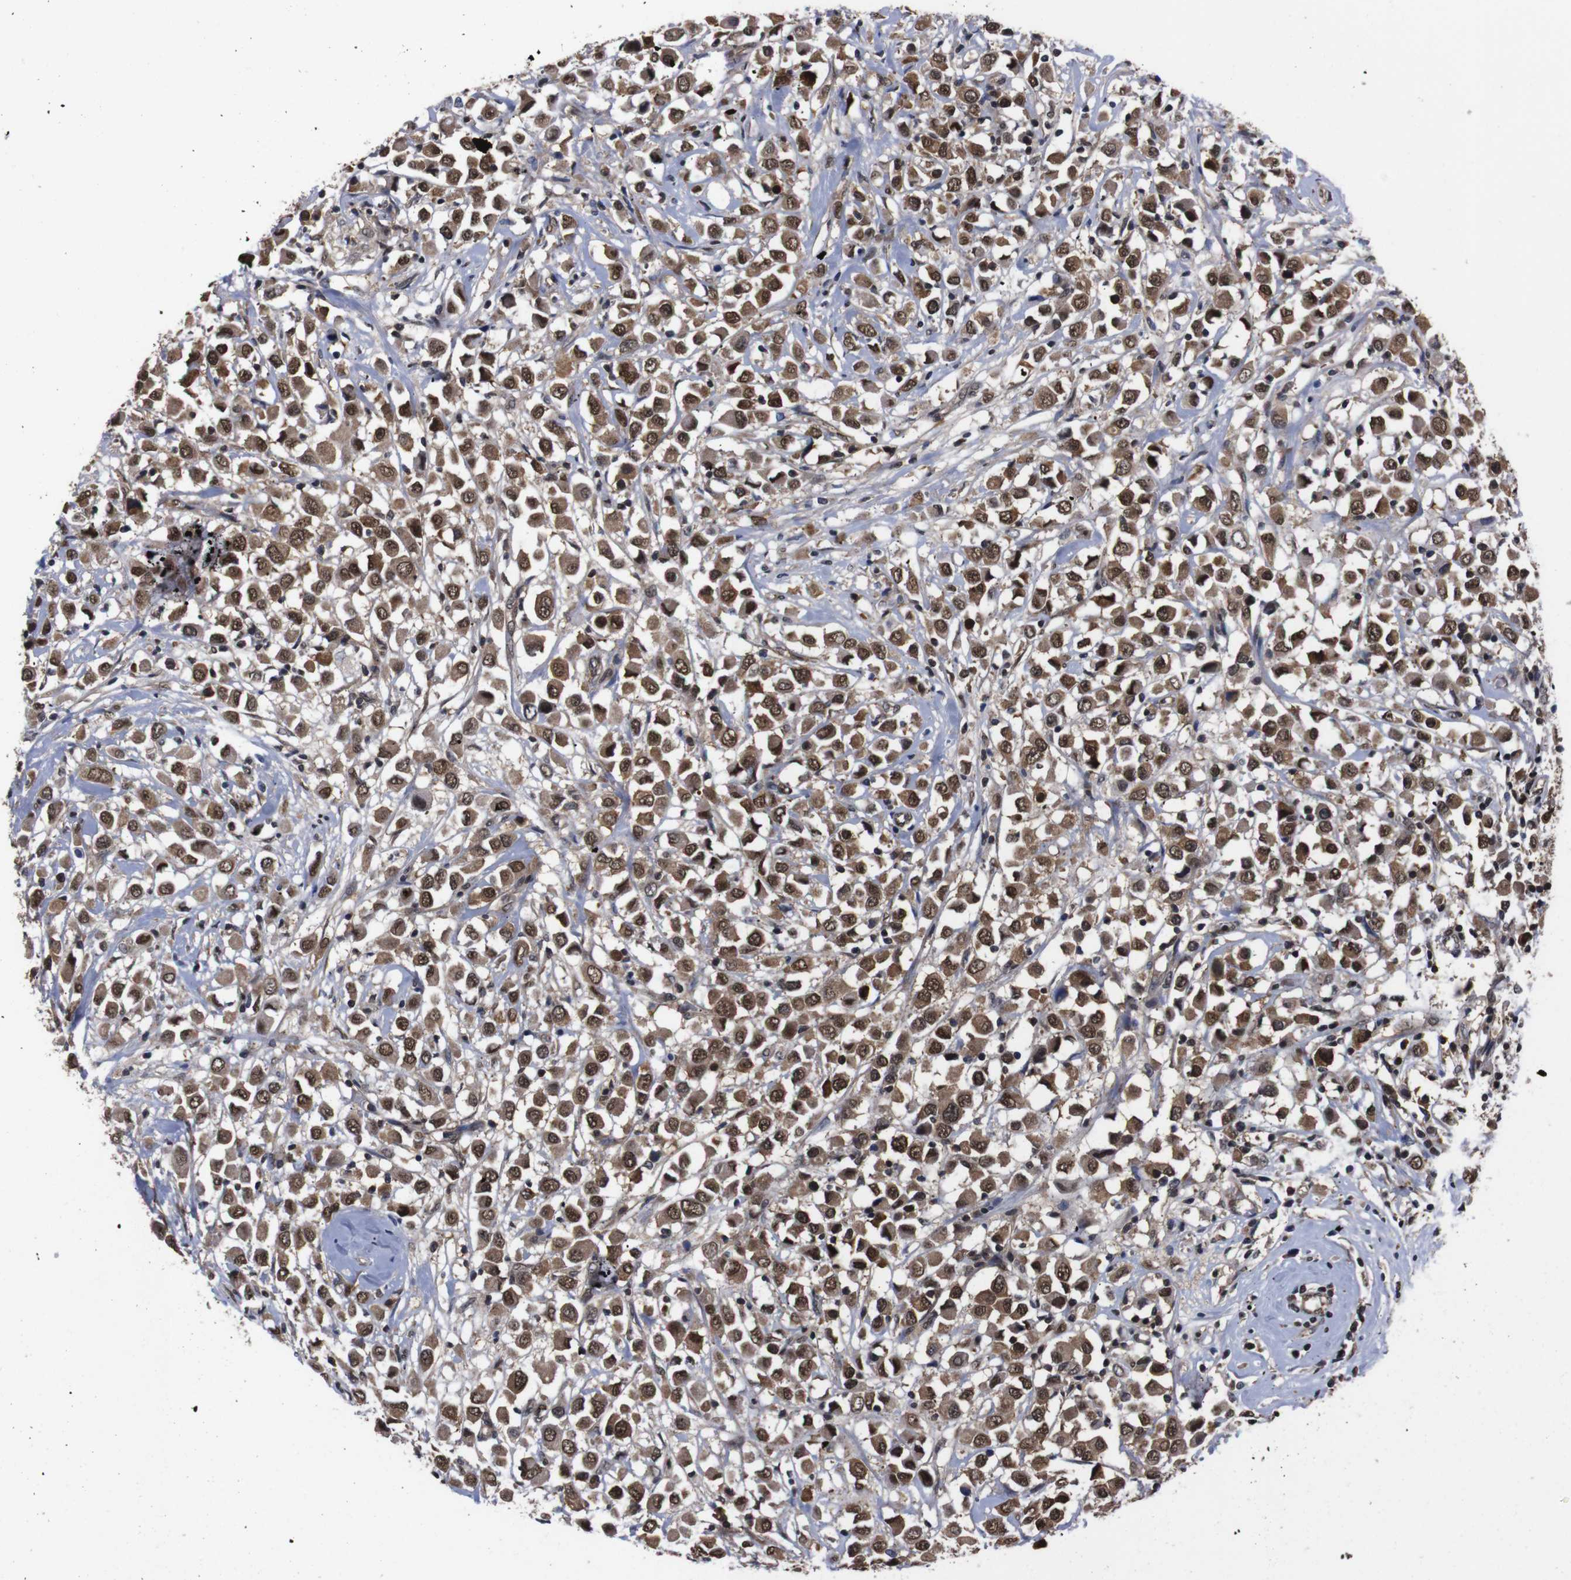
{"staining": {"intensity": "moderate", "quantity": ">75%", "location": "cytoplasmic/membranous,nuclear"}, "tissue": "breast cancer", "cell_type": "Tumor cells", "image_type": "cancer", "snomed": [{"axis": "morphology", "description": "Duct carcinoma"}, {"axis": "topography", "description": "Breast"}], "caption": "Immunohistochemistry micrograph of neoplastic tissue: breast cancer (invasive ductal carcinoma) stained using immunohistochemistry (IHC) demonstrates medium levels of moderate protein expression localized specifically in the cytoplasmic/membranous and nuclear of tumor cells, appearing as a cytoplasmic/membranous and nuclear brown color.", "gene": "UBQLN2", "patient": {"sex": "female", "age": 61}}